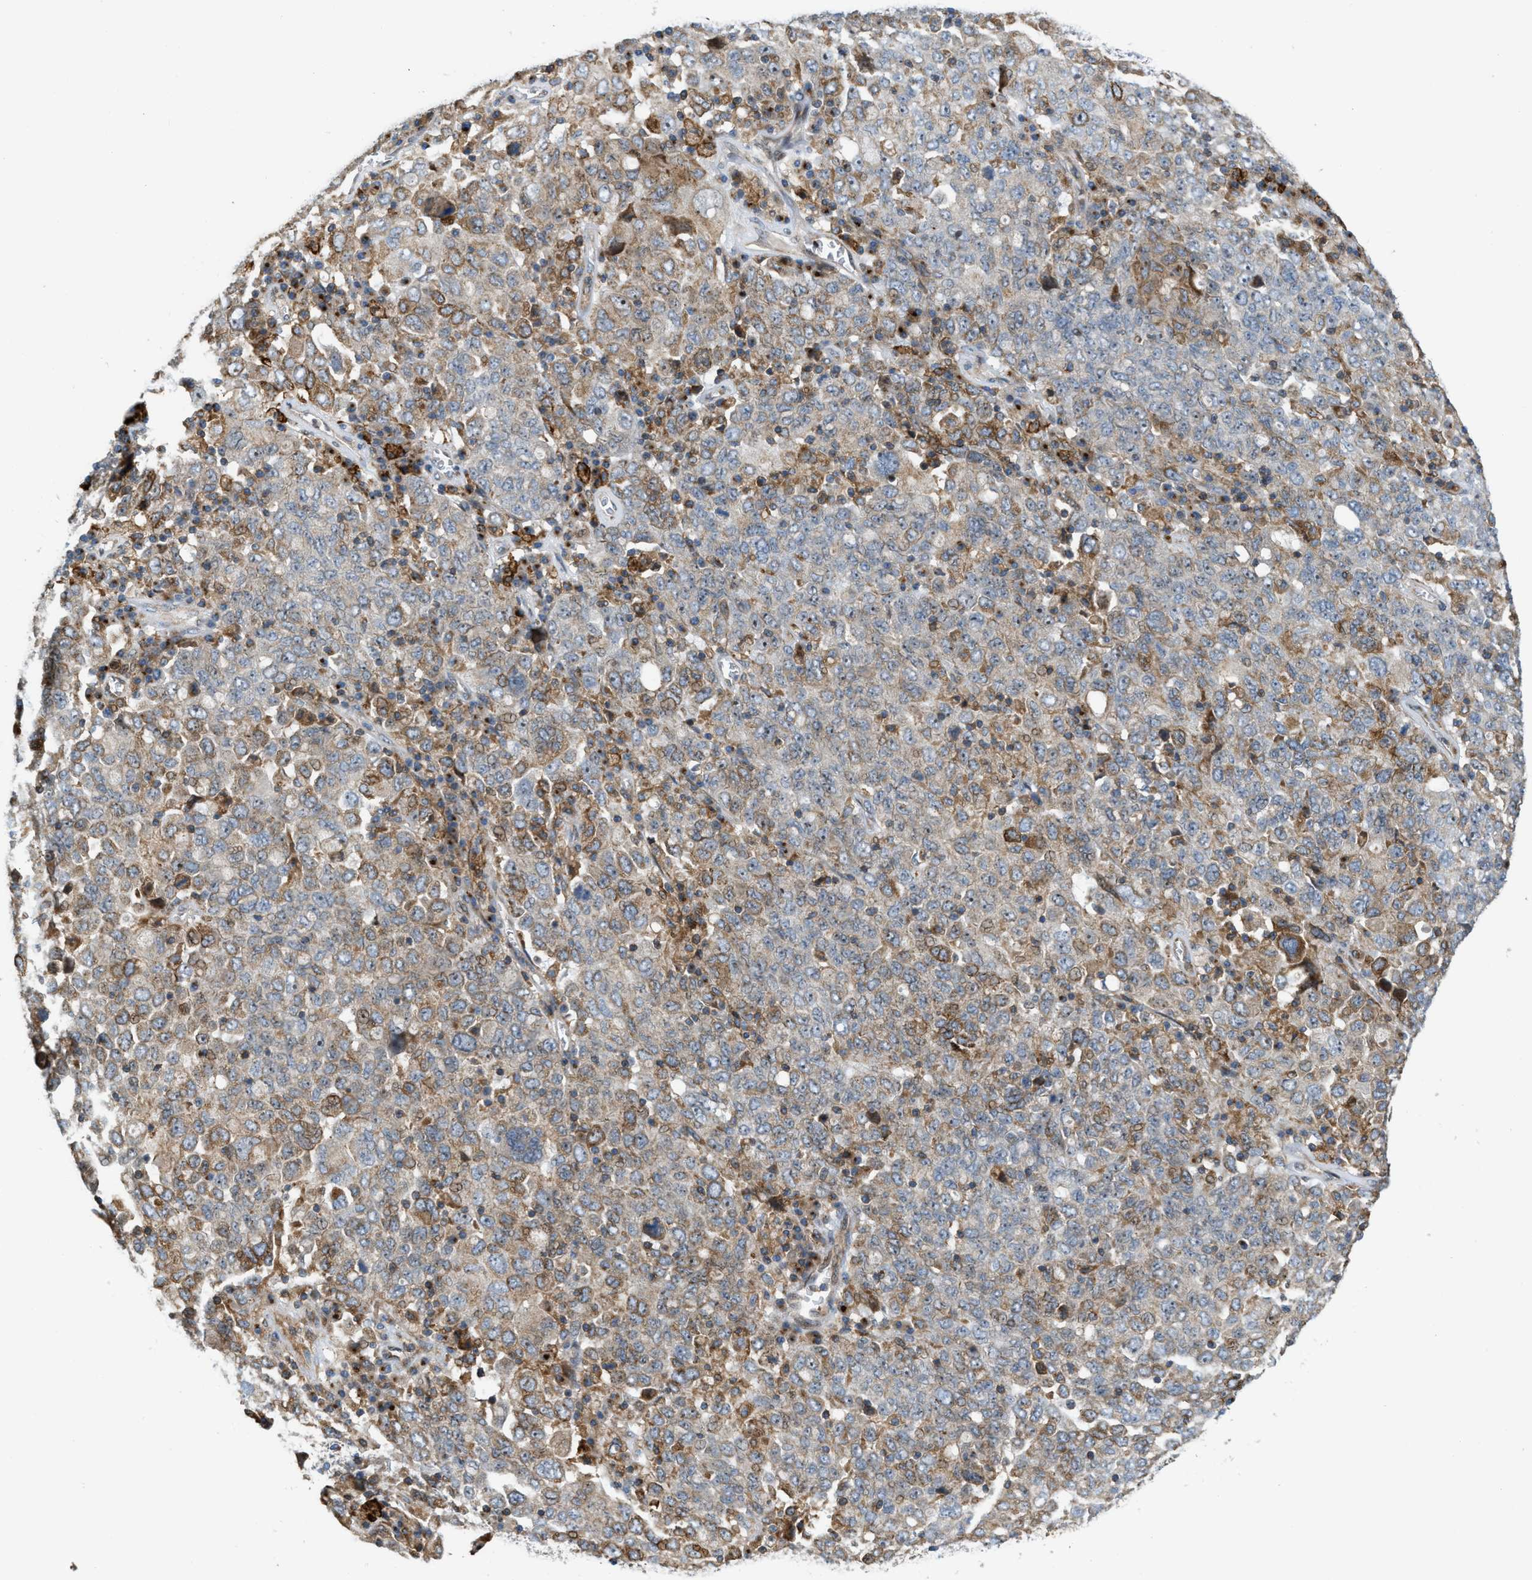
{"staining": {"intensity": "moderate", "quantity": "25%-75%", "location": "cytoplasmic/membranous"}, "tissue": "ovarian cancer", "cell_type": "Tumor cells", "image_type": "cancer", "snomed": [{"axis": "morphology", "description": "Carcinoma, endometroid"}, {"axis": "topography", "description": "Ovary"}], "caption": "Immunohistochemistry (IHC) image of ovarian endometroid carcinoma stained for a protein (brown), which exhibits medium levels of moderate cytoplasmic/membranous positivity in approximately 25%-75% of tumor cells.", "gene": "DIPK1A", "patient": {"sex": "female", "age": 62}}